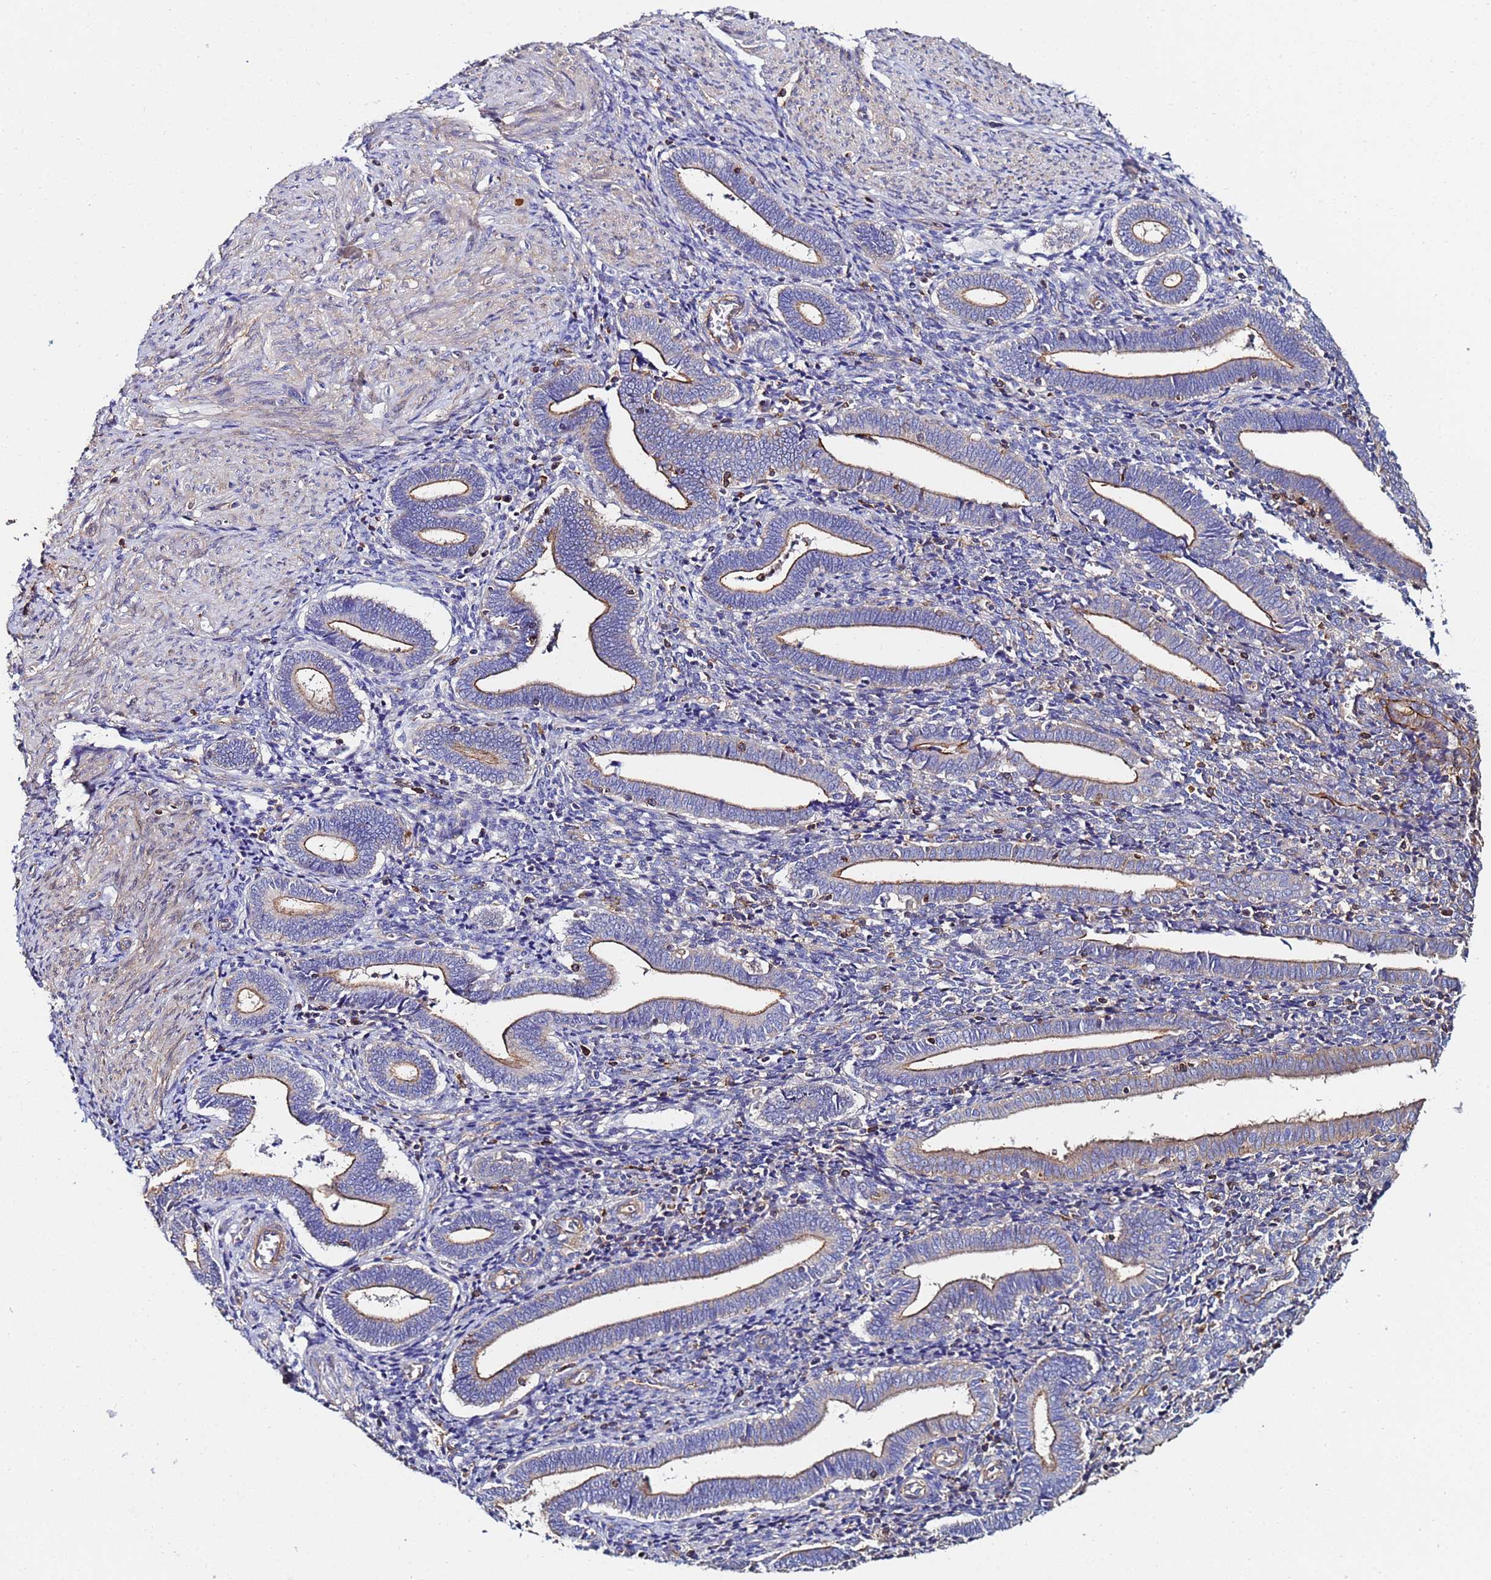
{"staining": {"intensity": "moderate", "quantity": "<25%", "location": "cytoplasmic/membranous"}, "tissue": "endometrium", "cell_type": "Cells in endometrial stroma", "image_type": "normal", "snomed": [{"axis": "morphology", "description": "Normal tissue, NOS"}, {"axis": "topography", "description": "Other"}, {"axis": "topography", "description": "Endometrium"}], "caption": "Brown immunohistochemical staining in unremarkable human endometrium demonstrates moderate cytoplasmic/membranous staining in approximately <25% of cells in endometrial stroma. (Stains: DAB (3,3'-diaminobenzidine) in brown, nuclei in blue, Microscopy: brightfield microscopy at high magnification).", "gene": "POTEE", "patient": {"sex": "female", "age": 44}}